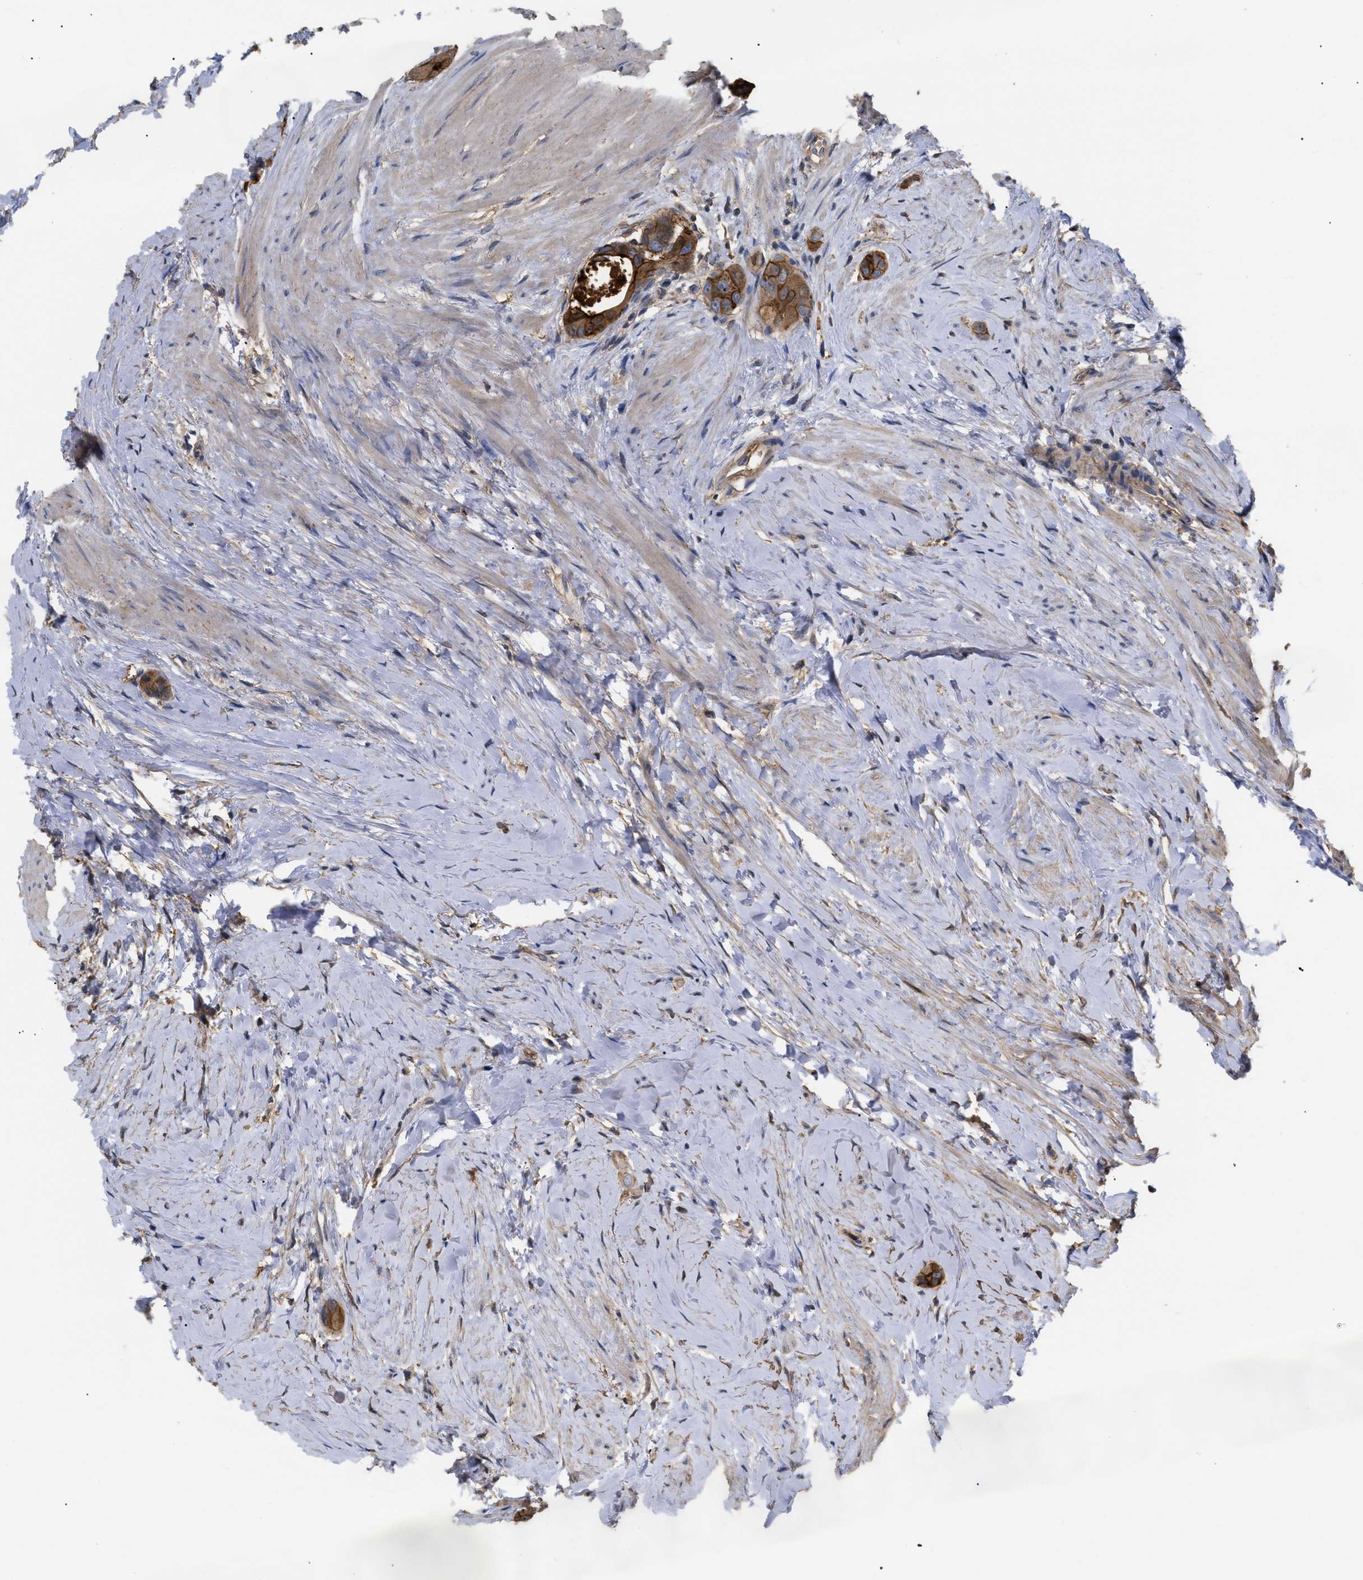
{"staining": {"intensity": "strong", "quantity": ">75%", "location": "cytoplasmic/membranous"}, "tissue": "colorectal cancer", "cell_type": "Tumor cells", "image_type": "cancer", "snomed": [{"axis": "morphology", "description": "Adenocarcinoma, NOS"}, {"axis": "topography", "description": "Rectum"}], "caption": "Strong cytoplasmic/membranous staining is appreciated in about >75% of tumor cells in colorectal adenocarcinoma.", "gene": "ANXA4", "patient": {"sex": "male", "age": 51}}